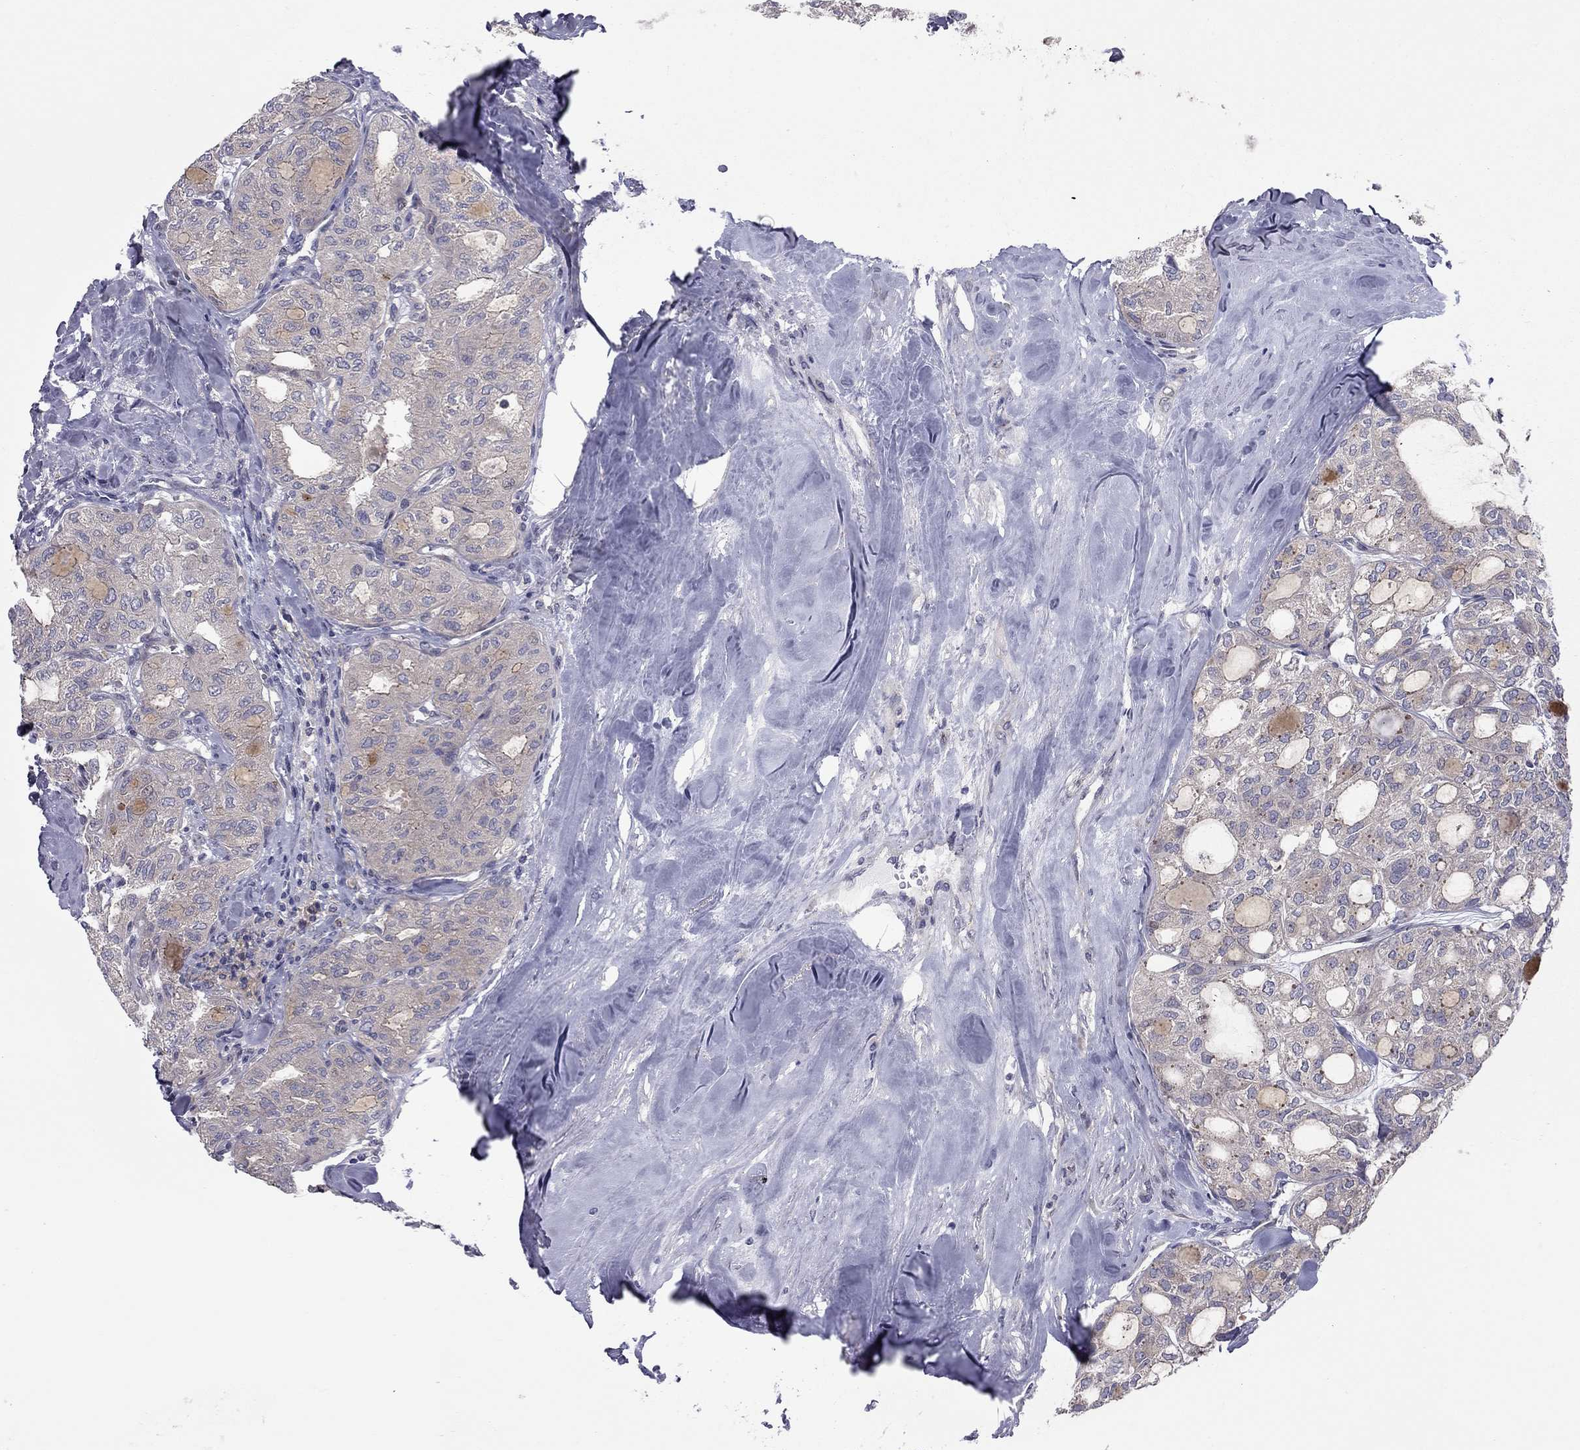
{"staining": {"intensity": "negative", "quantity": "none", "location": "none"}, "tissue": "thyroid cancer", "cell_type": "Tumor cells", "image_type": "cancer", "snomed": [{"axis": "morphology", "description": "Follicular adenoma carcinoma, NOS"}, {"axis": "topography", "description": "Thyroid gland"}], "caption": "This image is of thyroid cancer stained with immunohistochemistry to label a protein in brown with the nuclei are counter-stained blue. There is no expression in tumor cells.", "gene": "DUSP7", "patient": {"sex": "male", "age": 75}}